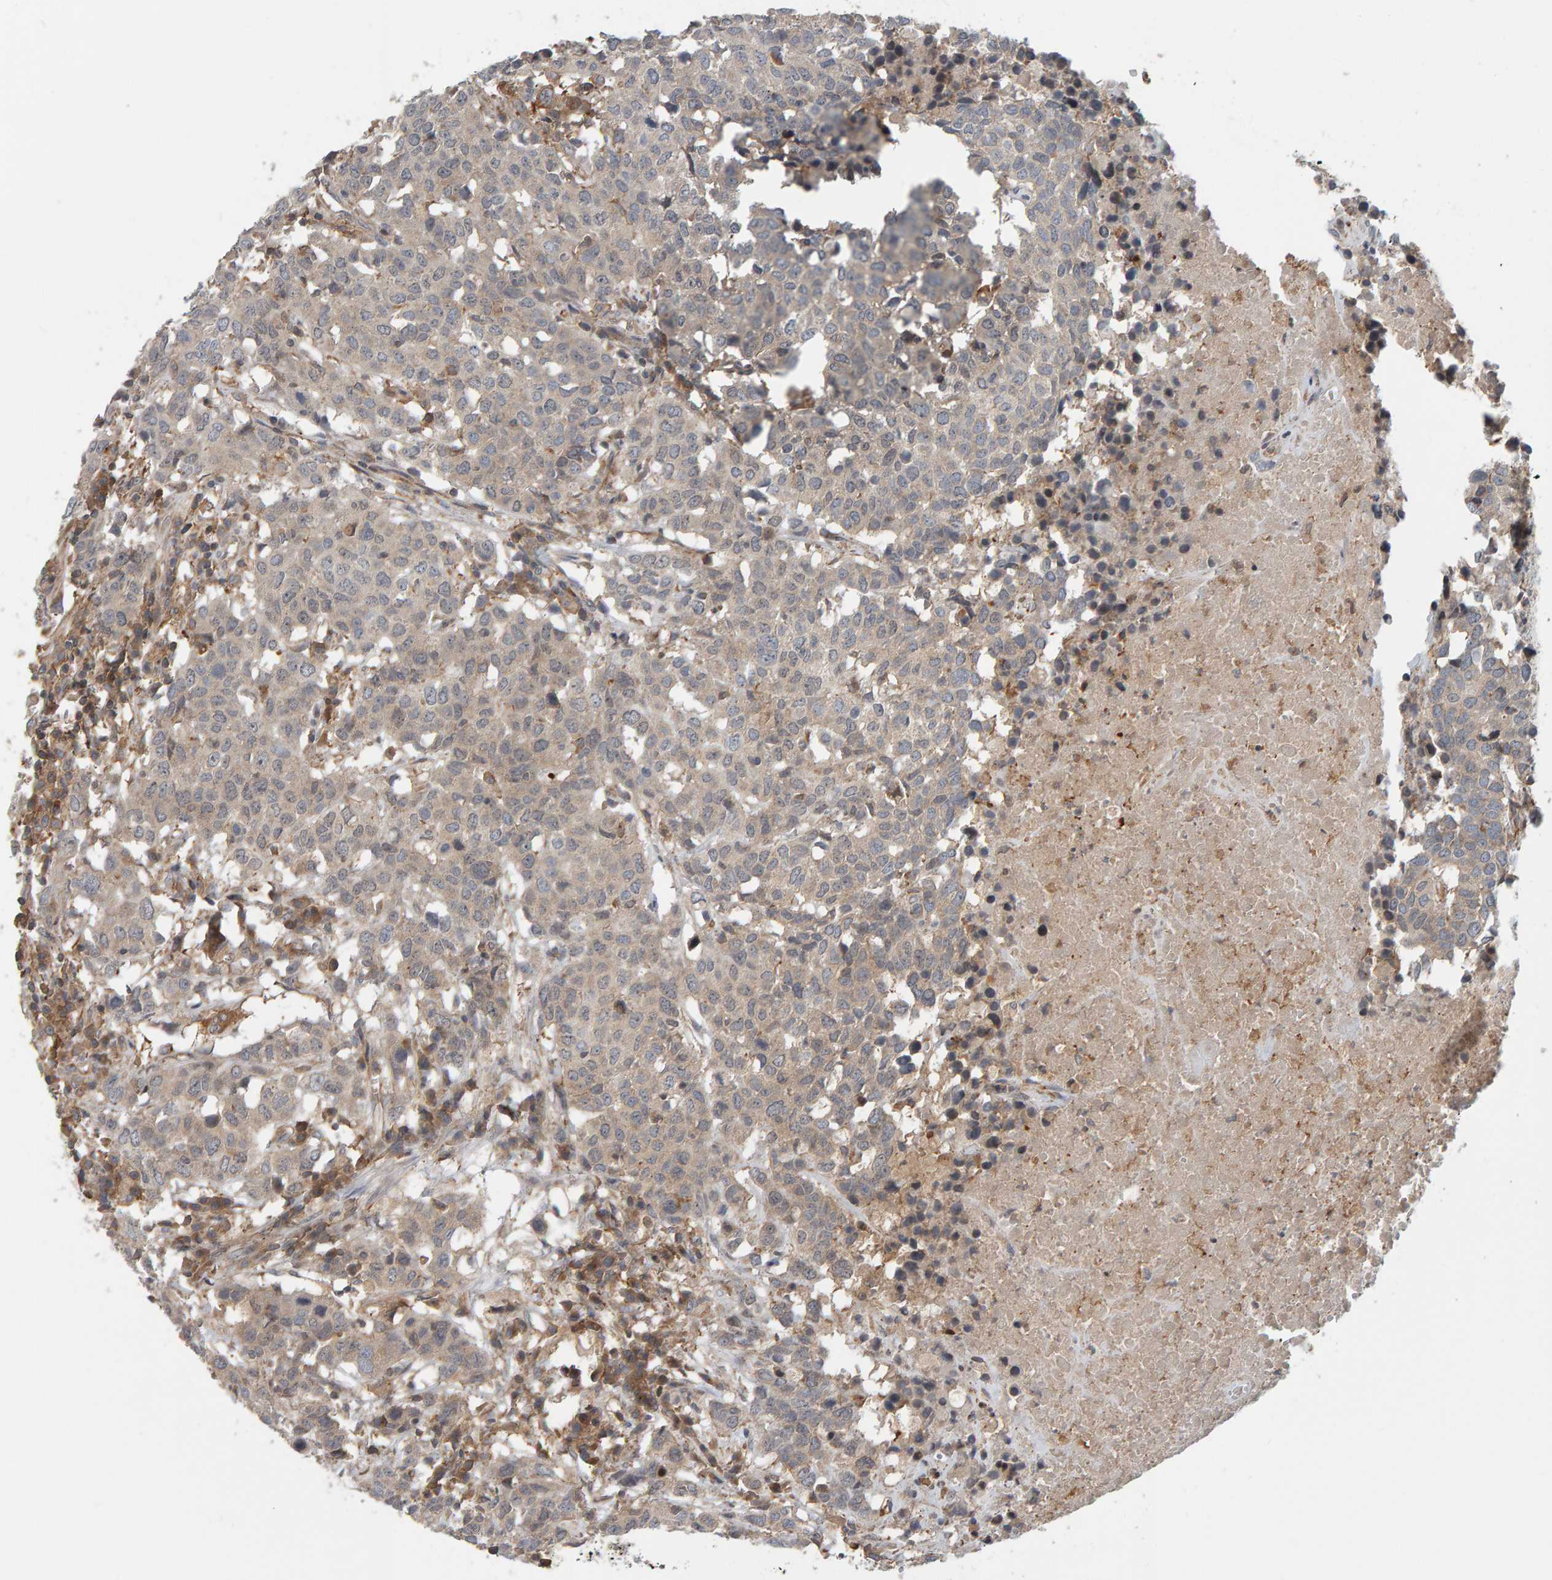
{"staining": {"intensity": "negative", "quantity": "none", "location": "none"}, "tissue": "head and neck cancer", "cell_type": "Tumor cells", "image_type": "cancer", "snomed": [{"axis": "morphology", "description": "Squamous cell carcinoma, NOS"}, {"axis": "topography", "description": "Head-Neck"}], "caption": "Tumor cells show no significant protein positivity in head and neck cancer (squamous cell carcinoma).", "gene": "C9orf72", "patient": {"sex": "male", "age": 66}}